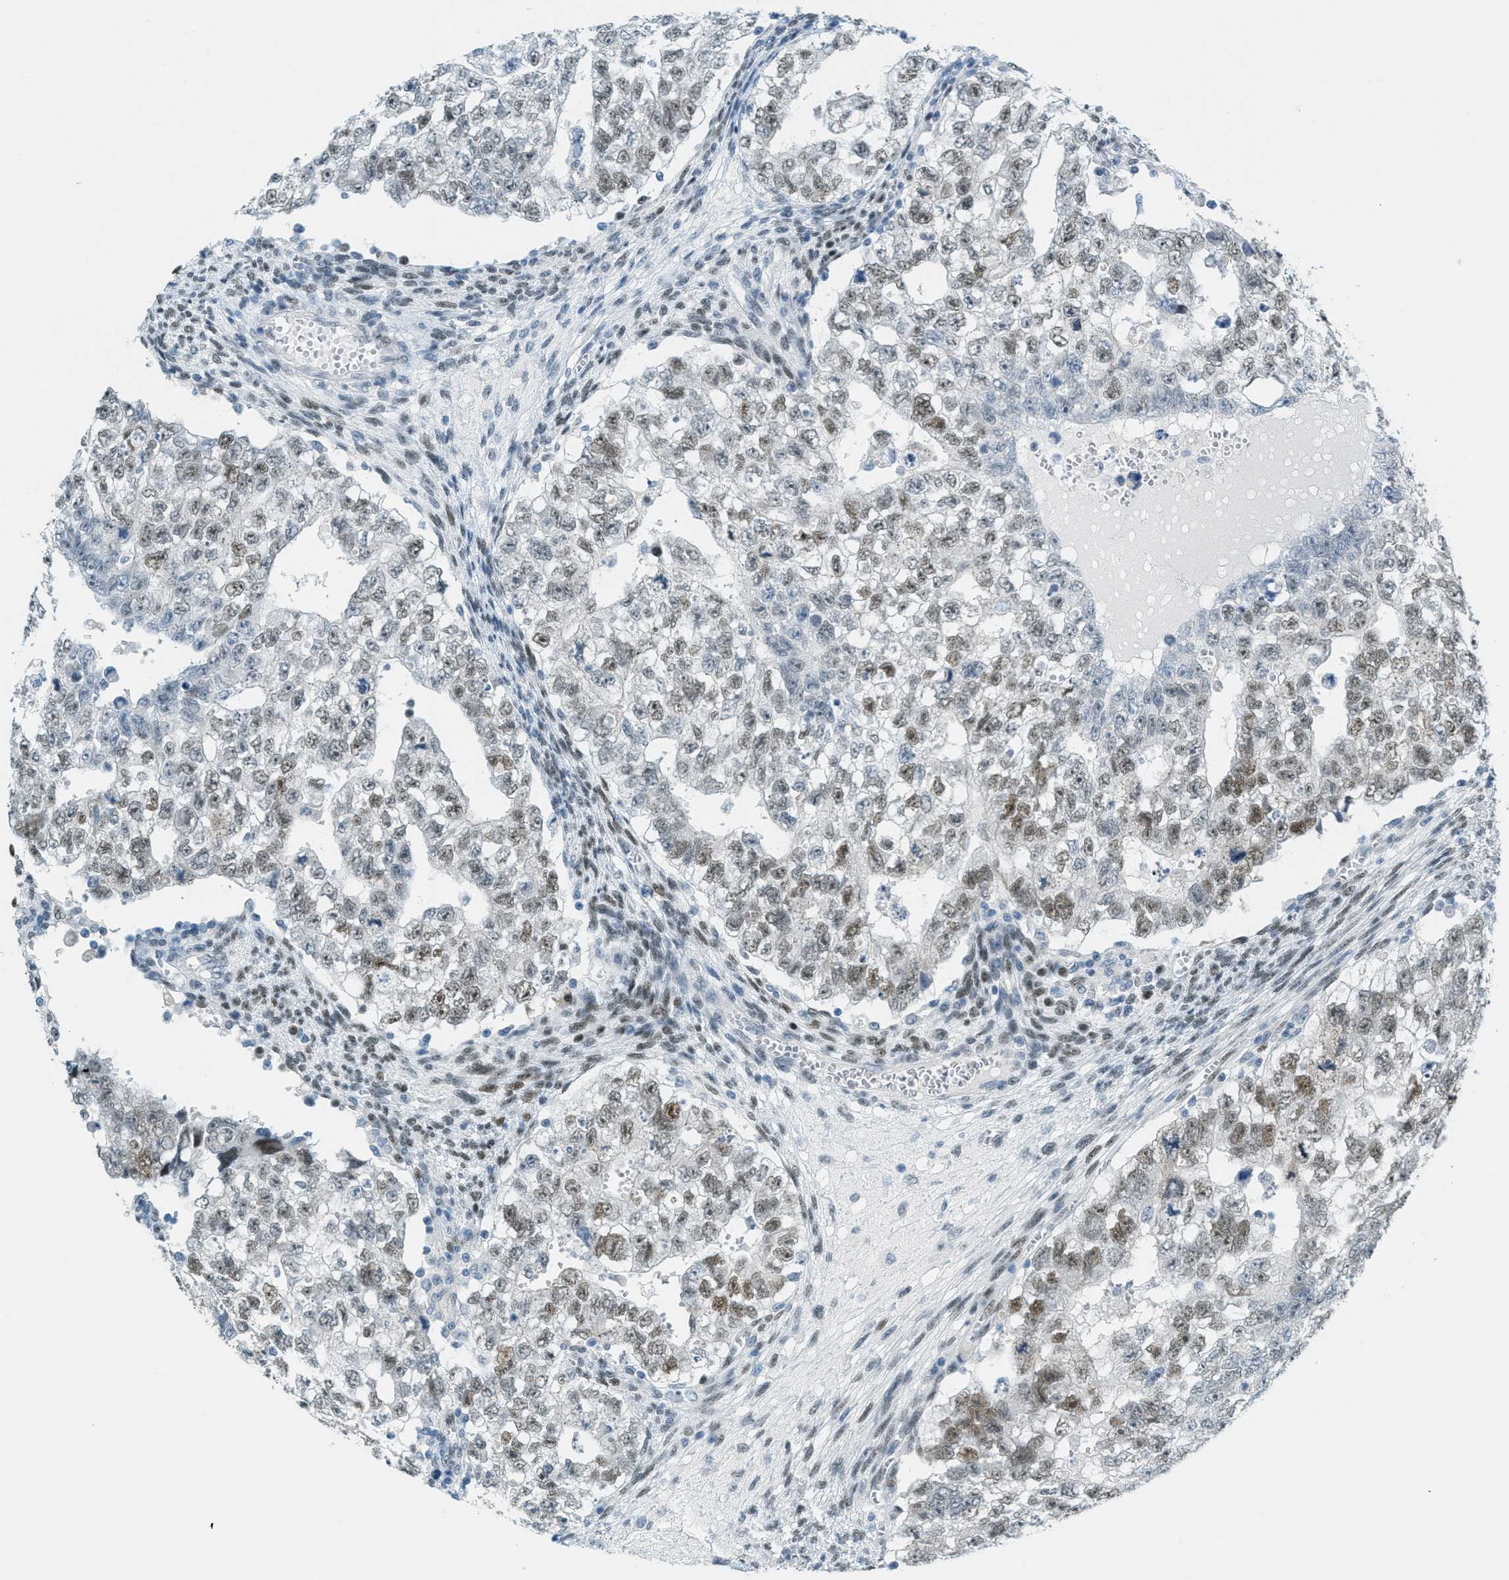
{"staining": {"intensity": "moderate", "quantity": "25%-75%", "location": "nuclear"}, "tissue": "testis cancer", "cell_type": "Tumor cells", "image_type": "cancer", "snomed": [{"axis": "morphology", "description": "Seminoma, NOS"}, {"axis": "morphology", "description": "Carcinoma, Embryonal, NOS"}, {"axis": "topography", "description": "Testis"}], "caption": "Tumor cells demonstrate medium levels of moderate nuclear positivity in approximately 25%-75% of cells in human testis cancer.", "gene": "TCF3", "patient": {"sex": "male", "age": 38}}